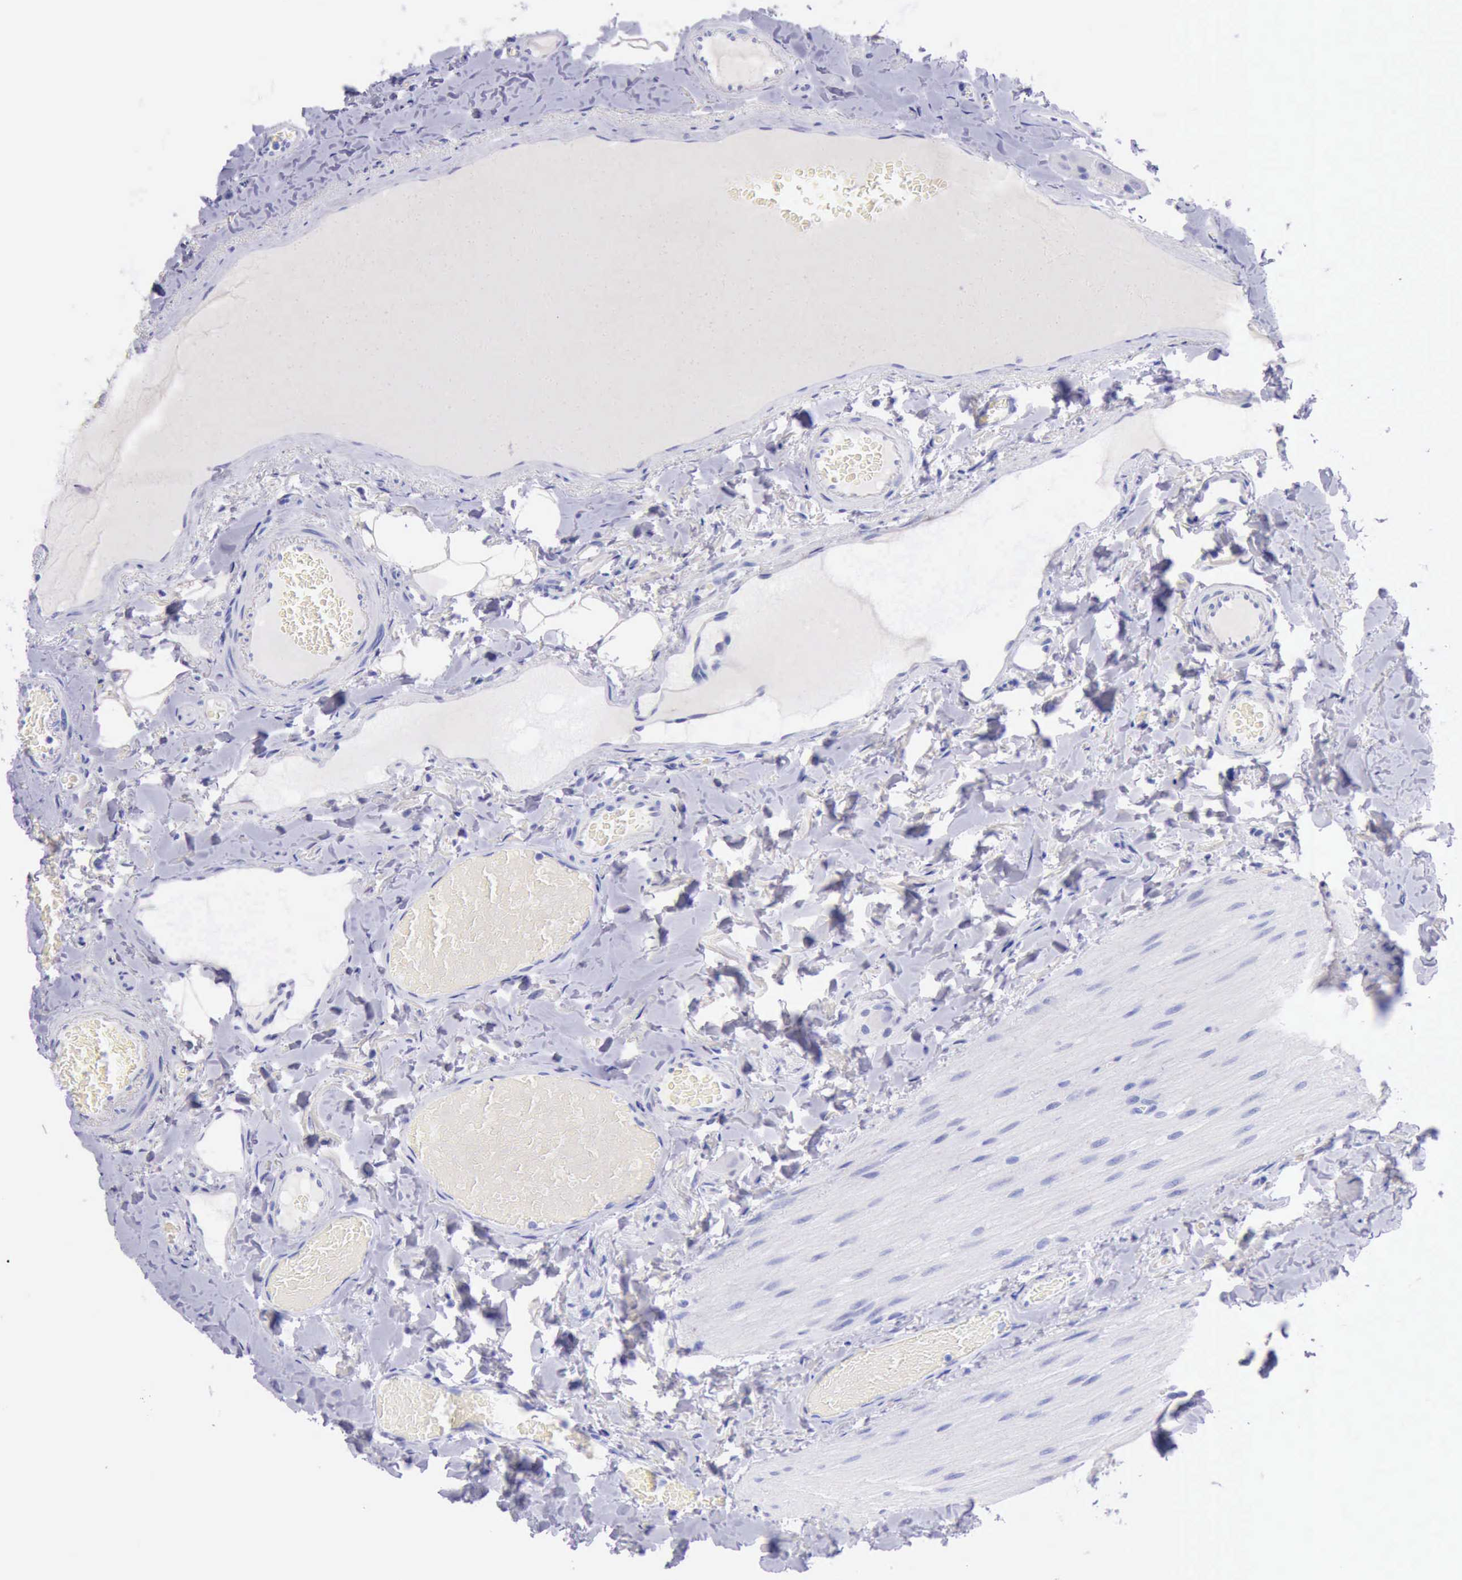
{"staining": {"intensity": "moderate", "quantity": "<25%", "location": "cytoplasmic/membranous"}, "tissue": "duodenum", "cell_type": "Glandular cells", "image_type": "normal", "snomed": [{"axis": "morphology", "description": "Normal tissue, NOS"}, {"axis": "topography", "description": "Duodenum"}], "caption": "Moderate cytoplasmic/membranous staining for a protein is appreciated in approximately <25% of glandular cells of unremarkable duodenum using IHC.", "gene": "LRFN5", "patient": {"sex": "male", "age": 66}}